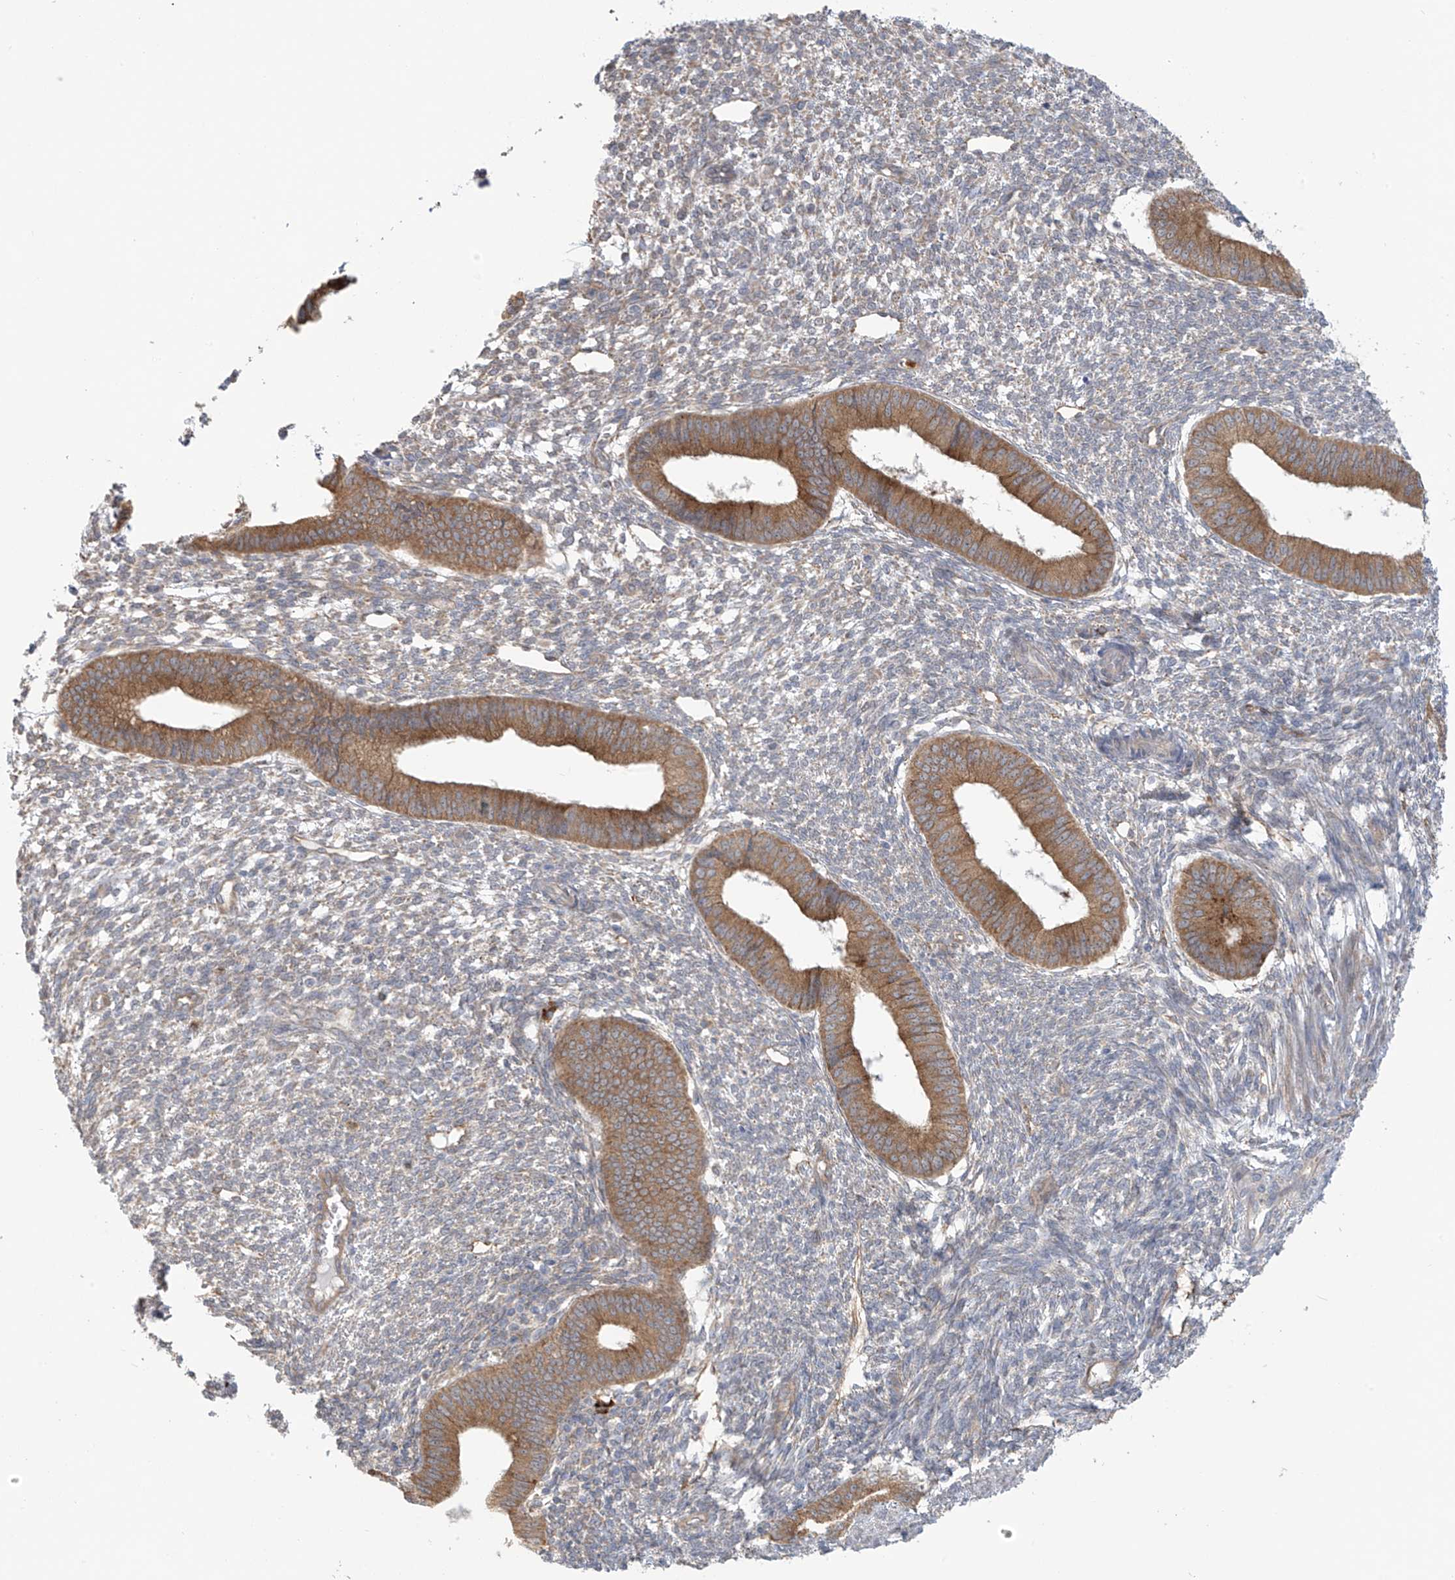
{"staining": {"intensity": "negative", "quantity": "none", "location": "none"}, "tissue": "endometrium", "cell_type": "Cells in endometrial stroma", "image_type": "normal", "snomed": [{"axis": "morphology", "description": "Normal tissue, NOS"}, {"axis": "topography", "description": "Endometrium"}], "caption": "The micrograph shows no significant expression in cells in endometrial stroma of endometrium. (DAB (3,3'-diaminobenzidine) IHC visualized using brightfield microscopy, high magnification).", "gene": "KIAA1522", "patient": {"sex": "female", "age": 46}}